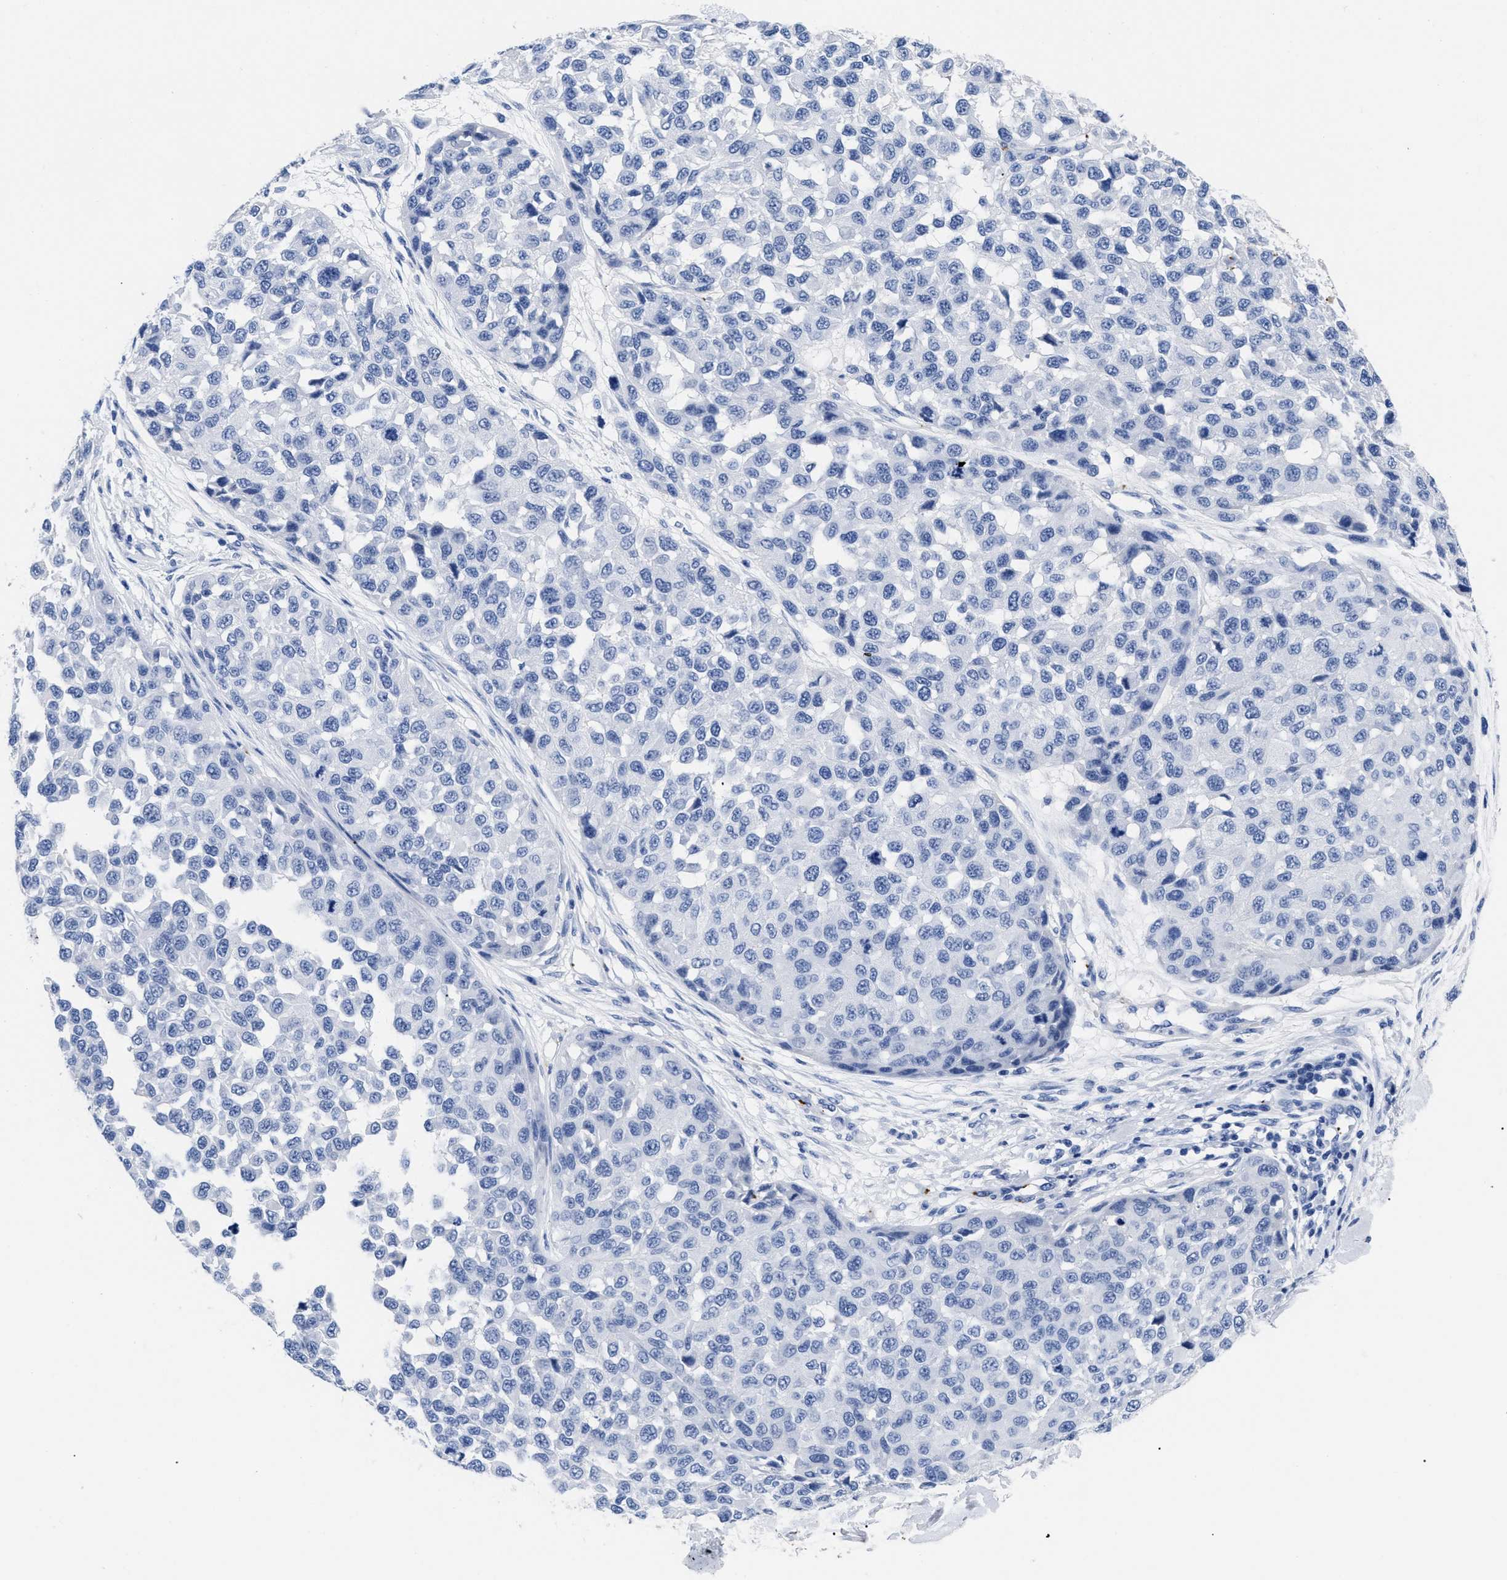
{"staining": {"intensity": "negative", "quantity": "none", "location": "none"}, "tissue": "melanoma", "cell_type": "Tumor cells", "image_type": "cancer", "snomed": [{"axis": "morphology", "description": "Normal tissue, NOS"}, {"axis": "morphology", "description": "Malignant melanoma, NOS"}, {"axis": "topography", "description": "Skin"}], "caption": "Malignant melanoma was stained to show a protein in brown. There is no significant positivity in tumor cells. The staining is performed using DAB brown chromogen with nuclei counter-stained in using hematoxylin.", "gene": "TREML1", "patient": {"sex": "male", "age": 62}}